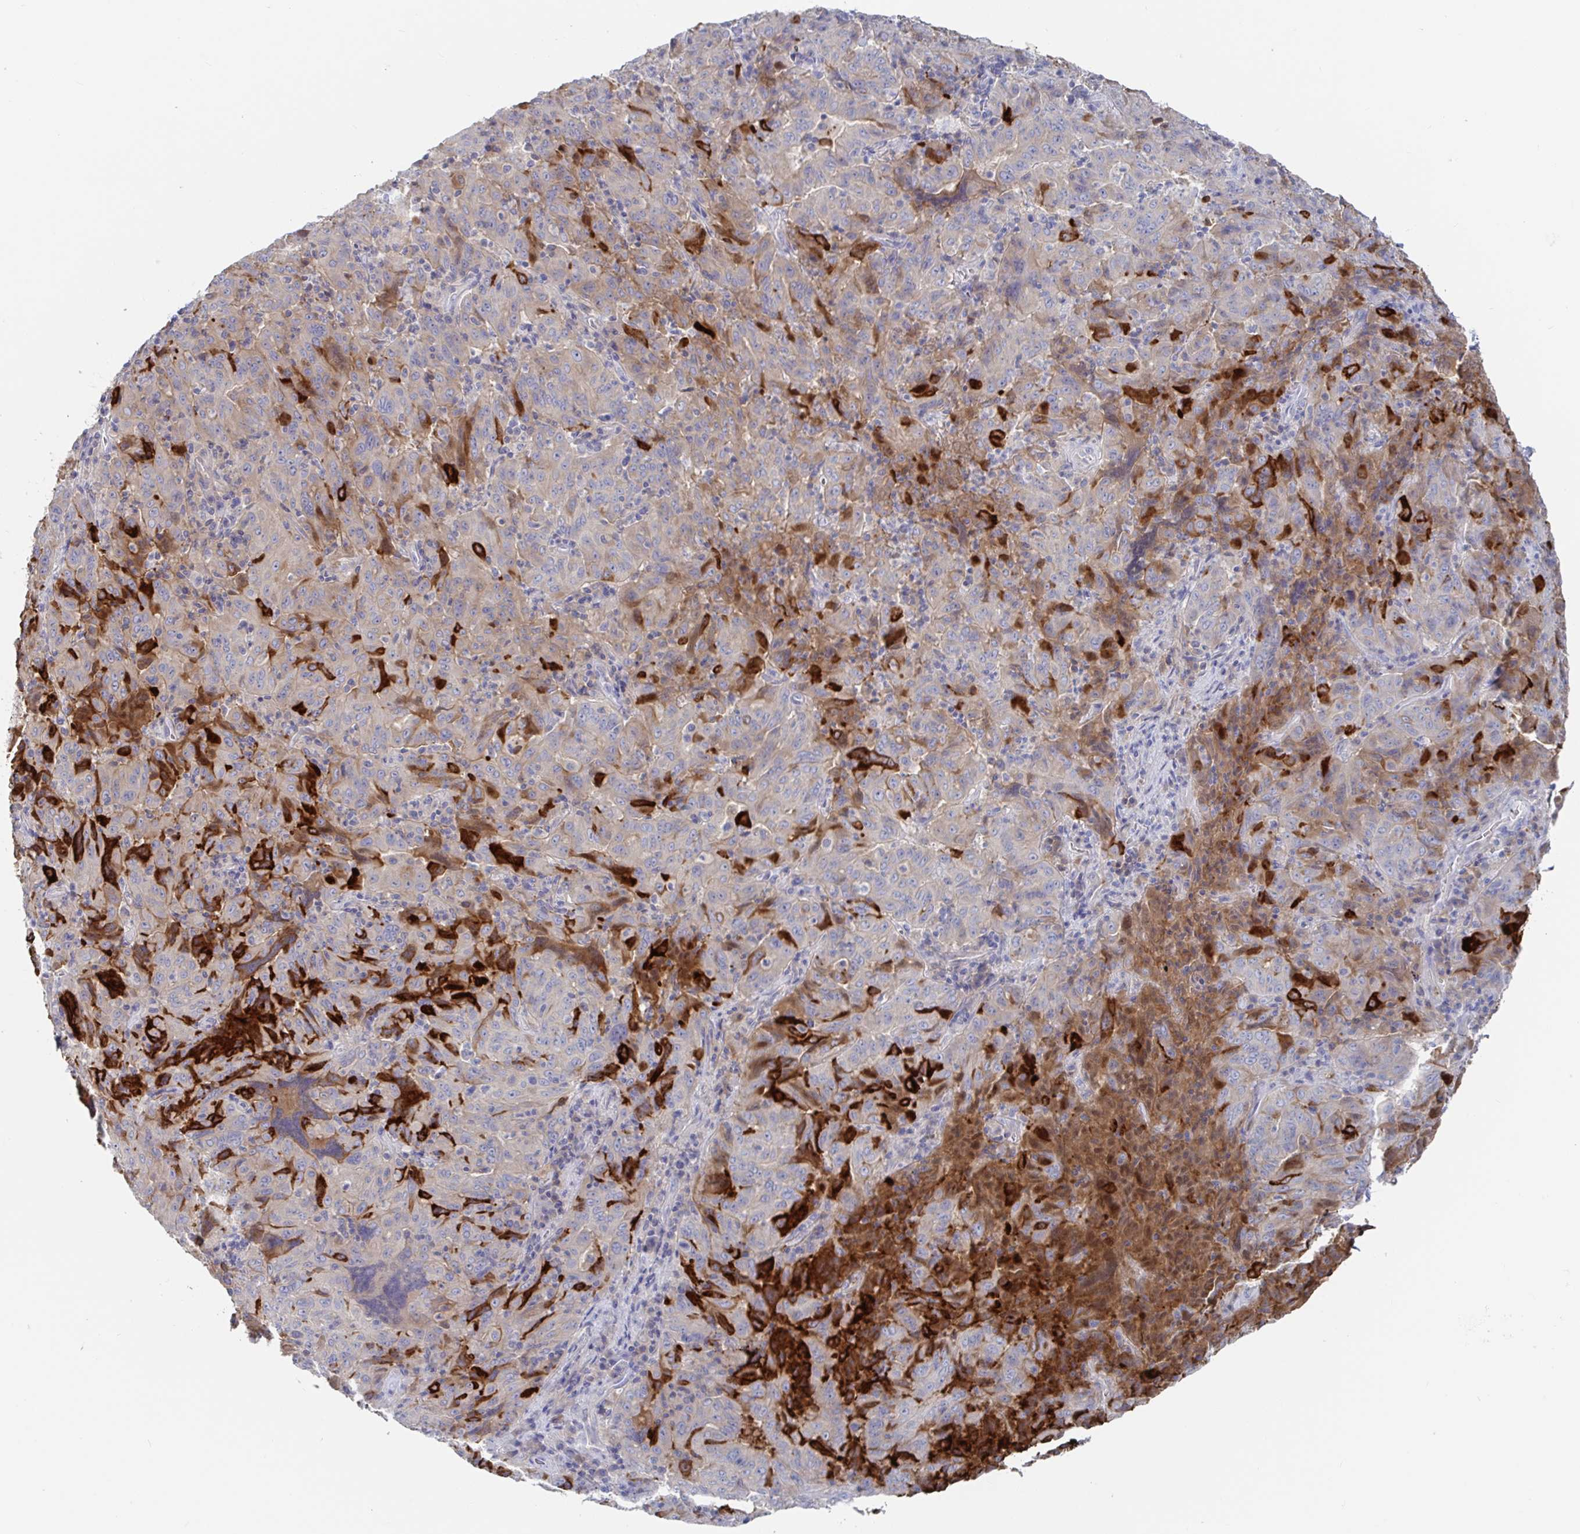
{"staining": {"intensity": "strong", "quantity": "<25%", "location": "cytoplasmic/membranous"}, "tissue": "pancreatic cancer", "cell_type": "Tumor cells", "image_type": "cancer", "snomed": [{"axis": "morphology", "description": "Adenocarcinoma, NOS"}, {"axis": "topography", "description": "Pancreas"}], "caption": "Strong cytoplasmic/membranous positivity is appreciated in about <25% of tumor cells in pancreatic cancer (adenocarcinoma). (DAB = brown stain, brightfield microscopy at high magnification).", "gene": "GPR148", "patient": {"sex": "male", "age": 63}}